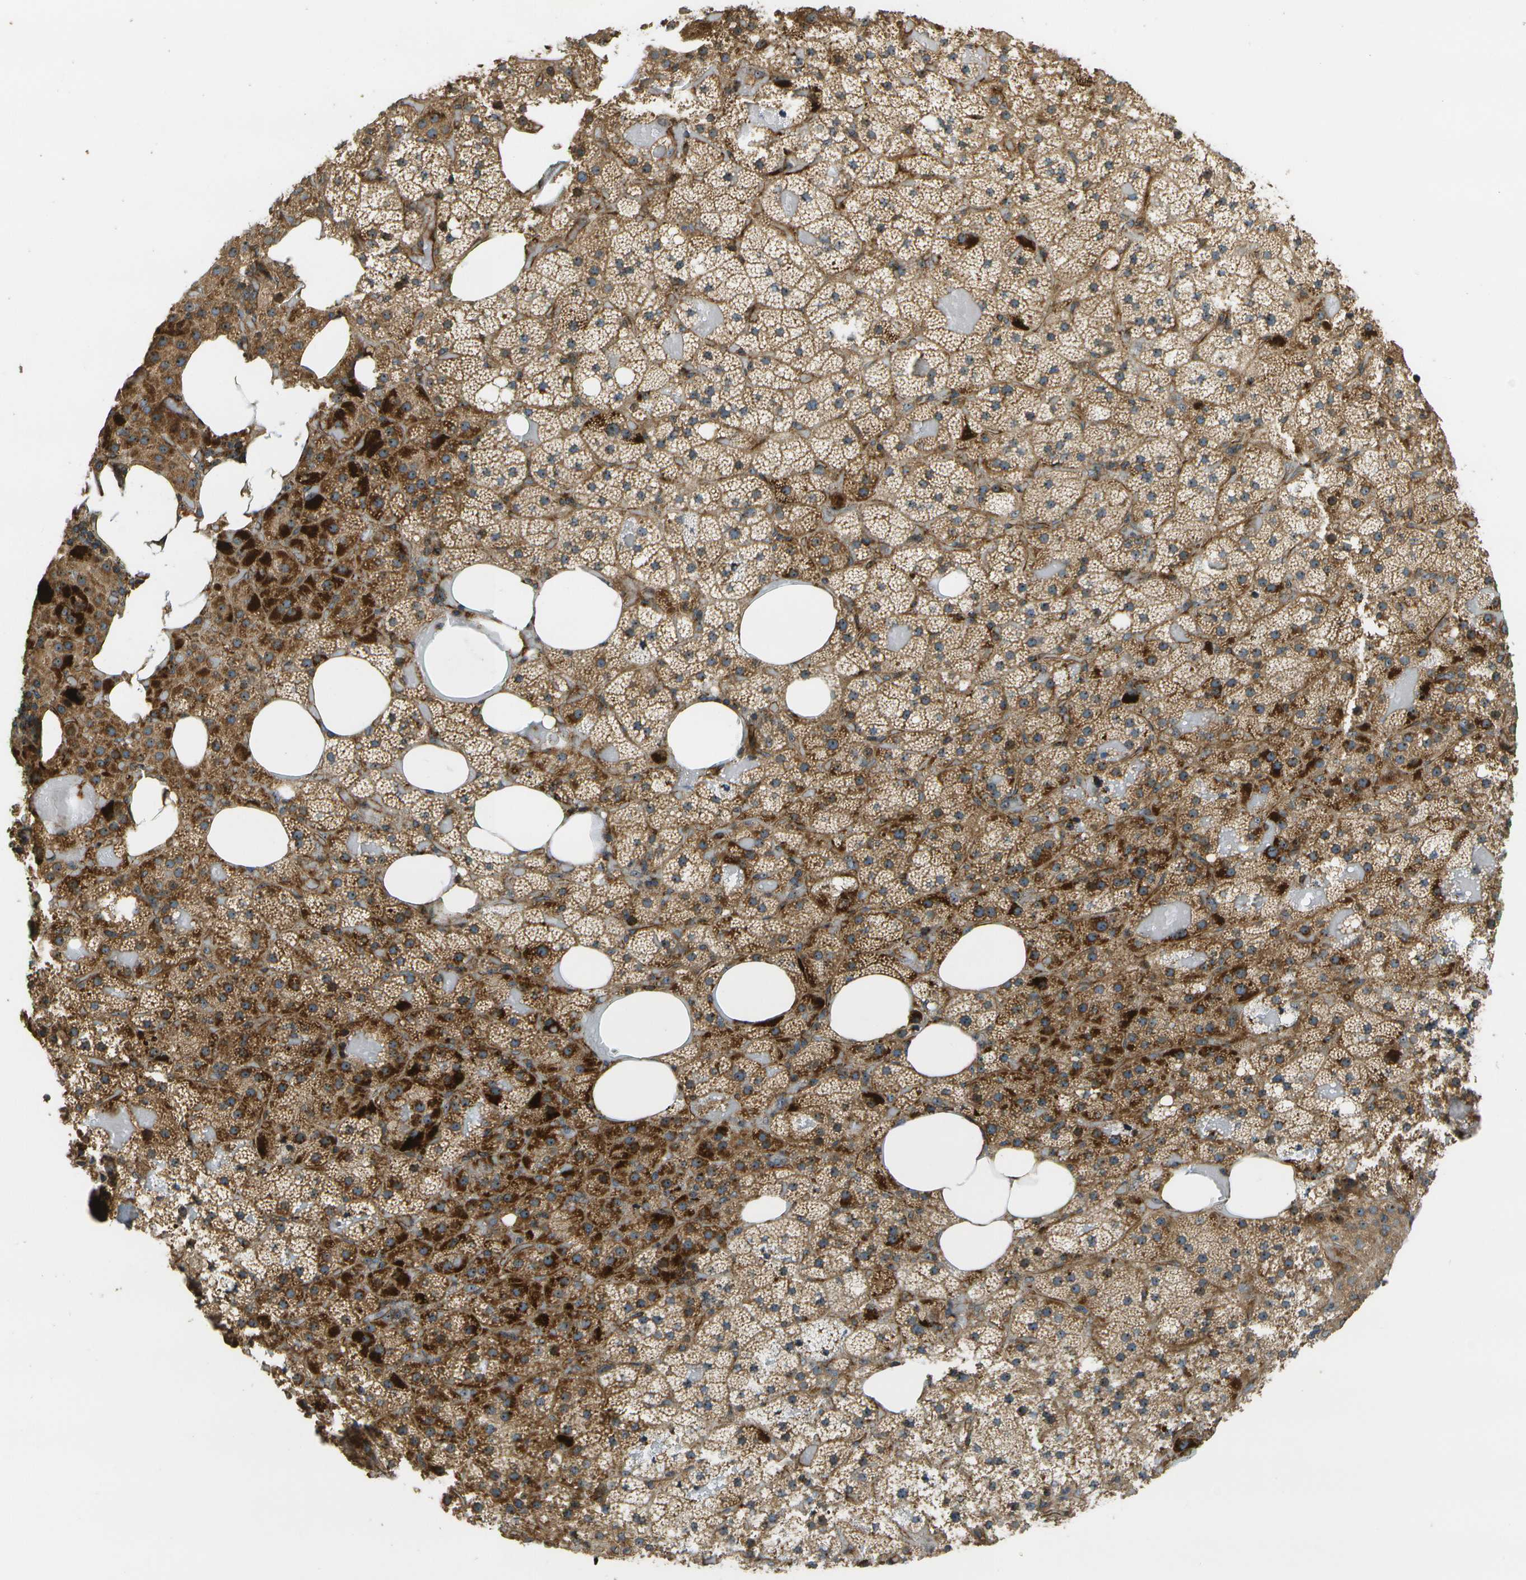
{"staining": {"intensity": "strong", "quantity": ">75%", "location": "cytoplasmic/membranous,nuclear"}, "tissue": "adrenal gland", "cell_type": "Glandular cells", "image_type": "normal", "snomed": [{"axis": "morphology", "description": "Normal tissue, NOS"}, {"axis": "topography", "description": "Adrenal gland"}], "caption": "Adrenal gland stained for a protein shows strong cytoplasmic/membranous,nuclear positivity in glandular cells. Using DAB (3,3'-diaminobenzidine) (brown) and hematoxylin (blue) stains, captured at high magnification using brightfield microscopy.", "gene": "LRP12", "patient": {"sex": "female", "age": 59}}